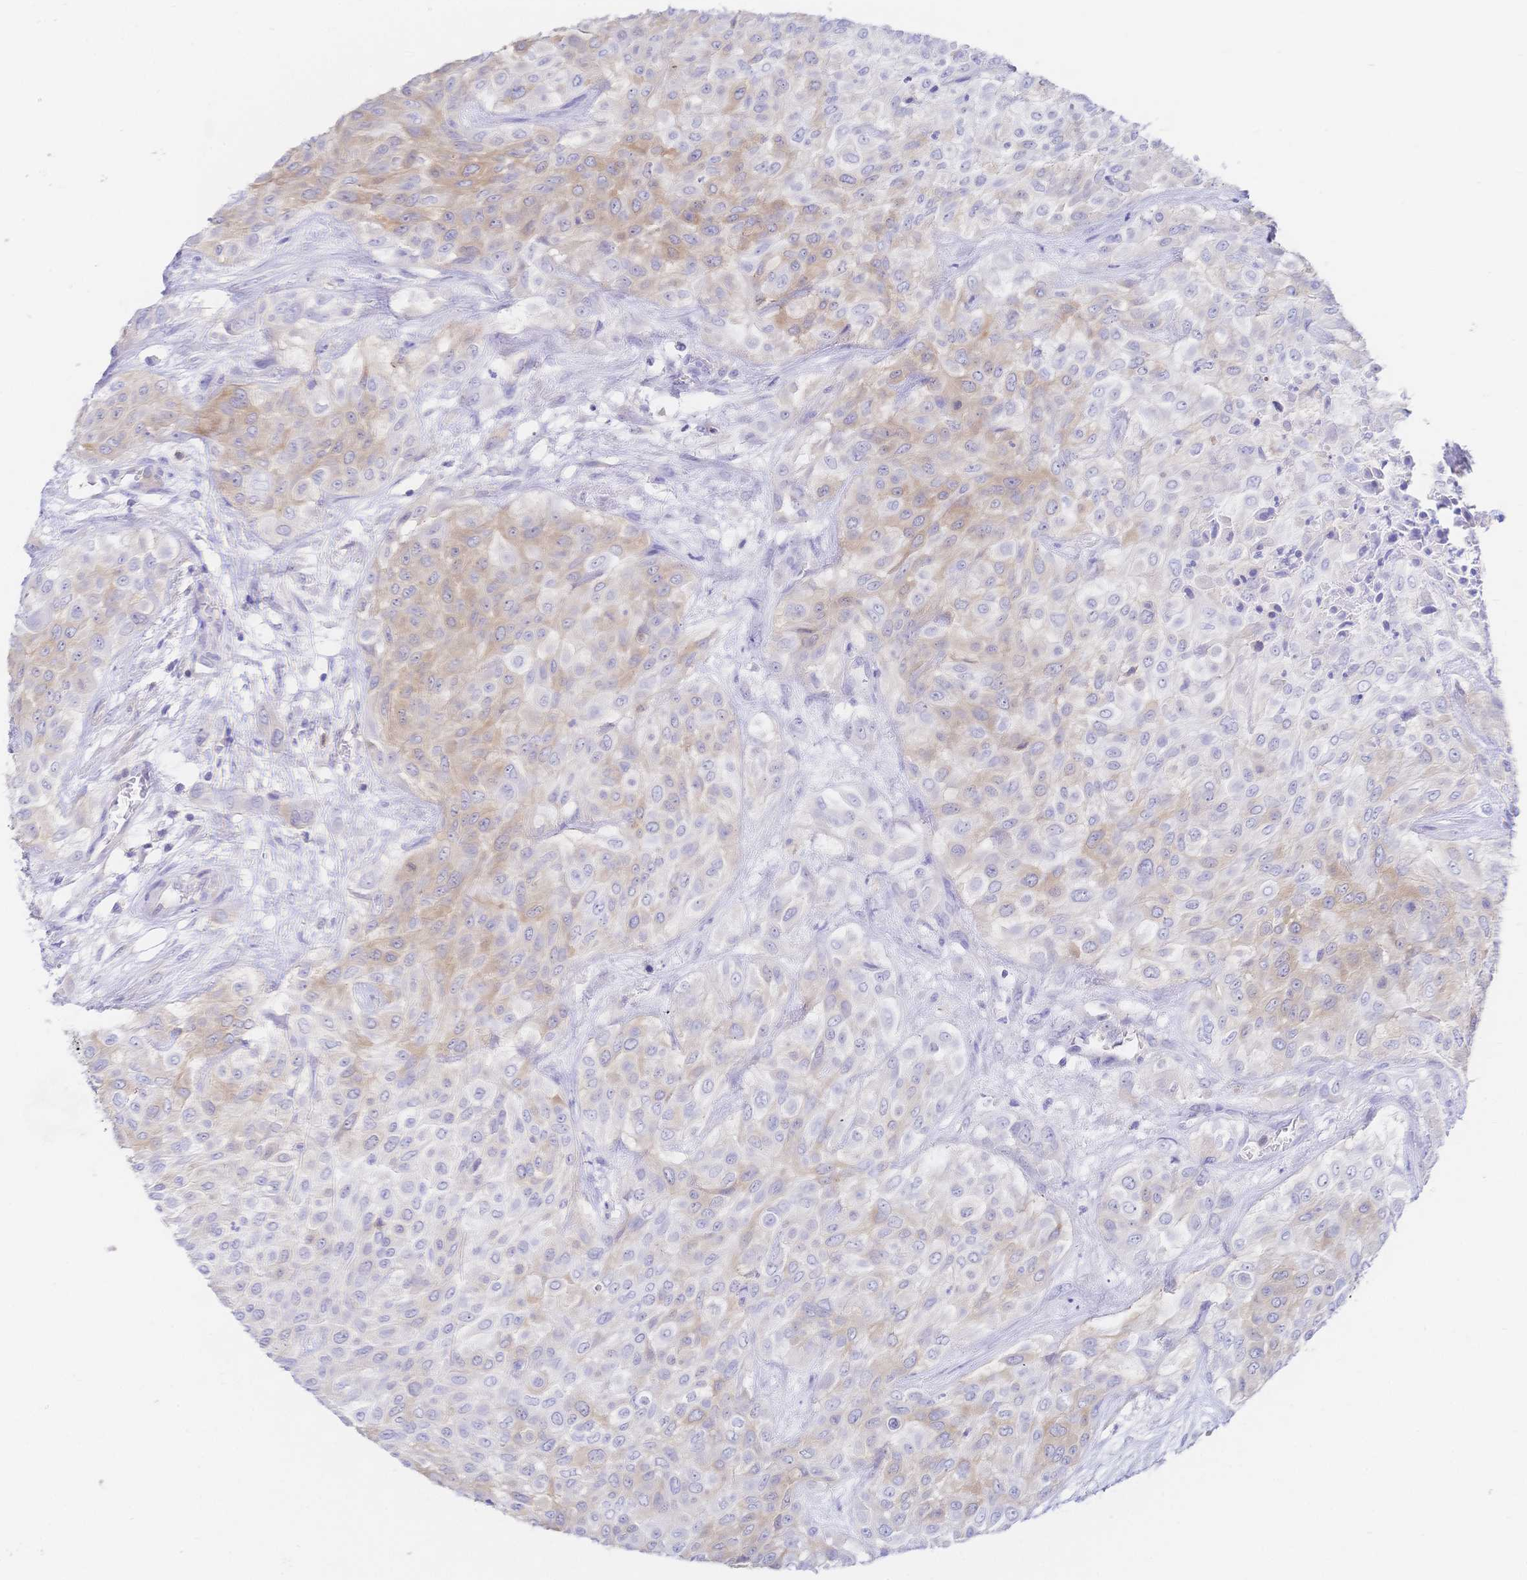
{"staining": {"intensity": "weak", "quantity": "25%-75%", "location": "cytoplasmic/membranous"}, "tissue": "urothelial cancer", "cell_type": "Tumor cells", "image_type": "cancer", "snomed": [{"axis": "morphology", "description": "Urothelial carcinoma, High grade"}, {"axis": "topography", "description": "Urinary bladder"}], "caption": "Tumor cells demonstrate weak cytoplasmic/membranous staining in about 25%-75% of cells in urothelial cancer.", "gene": "RRM1", "patient": {"sex": "male", "age": 57}}